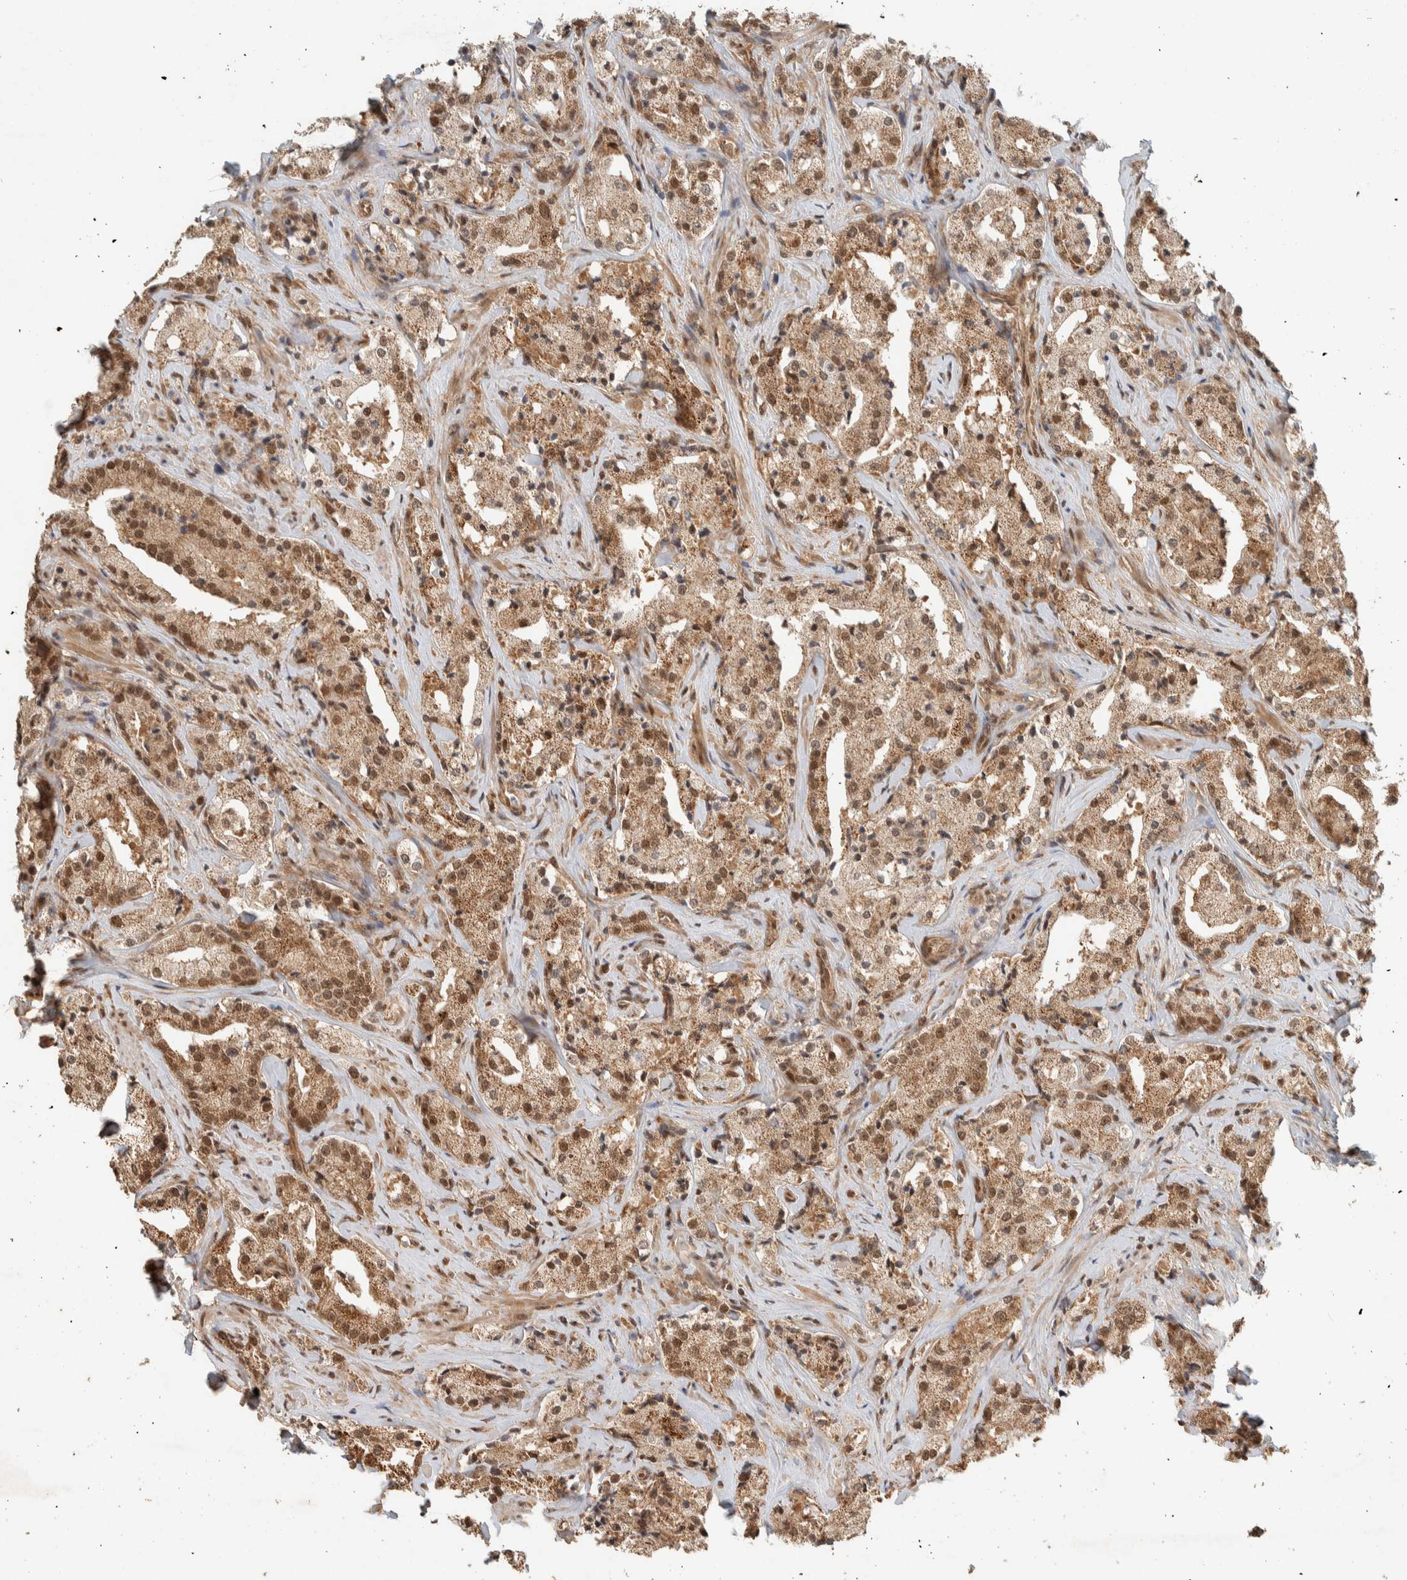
{"staining": {"intensity": "moderate", "quantity": ">75%", "location": "cytoplasmic/membranous,nuclear"}, "tissue": "prostate cancer", "cell_type": "Tumor cells", "image_type": "cancer", "snomed": [{"axis": "morphology", "description": "Adenocarcinoma, High grade"}, {"axis": "topography", "description": "Prostate"}], "caption": "A micrograph showing moderate cytoplasmic/membranous and nuclear expression in approximately >75% of tumor cells in adenocarcinoma (high-grade) (prostate), as visualized by brown immunohistochemical staining.", "gene": "ZBTB2", "patient": {"sex": "male", "age": 63}}